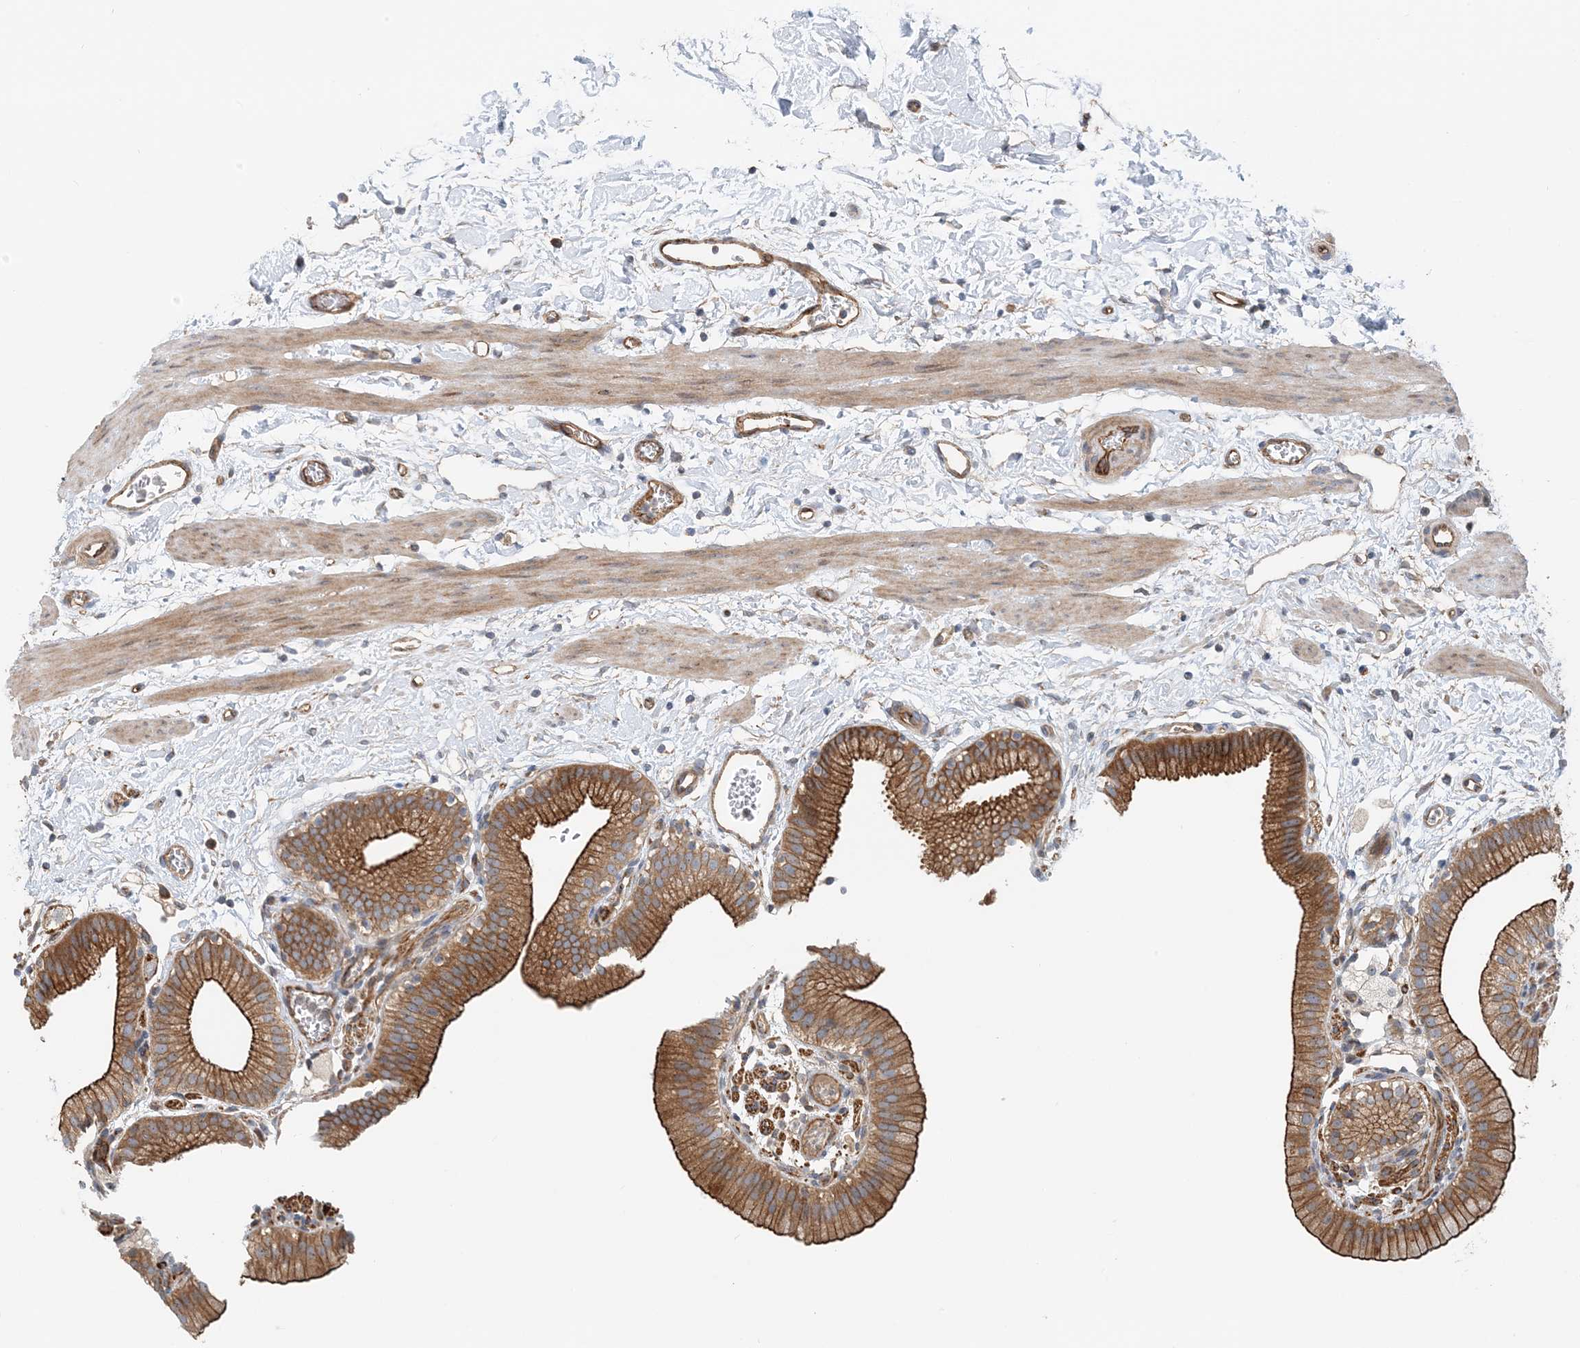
{"staining": {"intensity": "strong", "quantity": ">75%", "location": "cytoplasmic/membranous"}, "tissue": "gallbladder", "cell_type": "Glandular cells", "image_type": "normal", "snomed": [{"axis": "morphology", "description": "Normal tissue, NOS"}, {"axis": "topography", "description": "Gallbladder"}], "caption": "Immunohistochemistry image of benign gallbladder: gallbladder stained using immunohistochemistry exhibits high levels of strong protein expression localized specifically in the cytoplasmic/membranous of glandular cells, appearing as a cytoplasmic/membranous brown color.", "gene": "MYL5", "patient": {"sex": "male", "age": 55}}